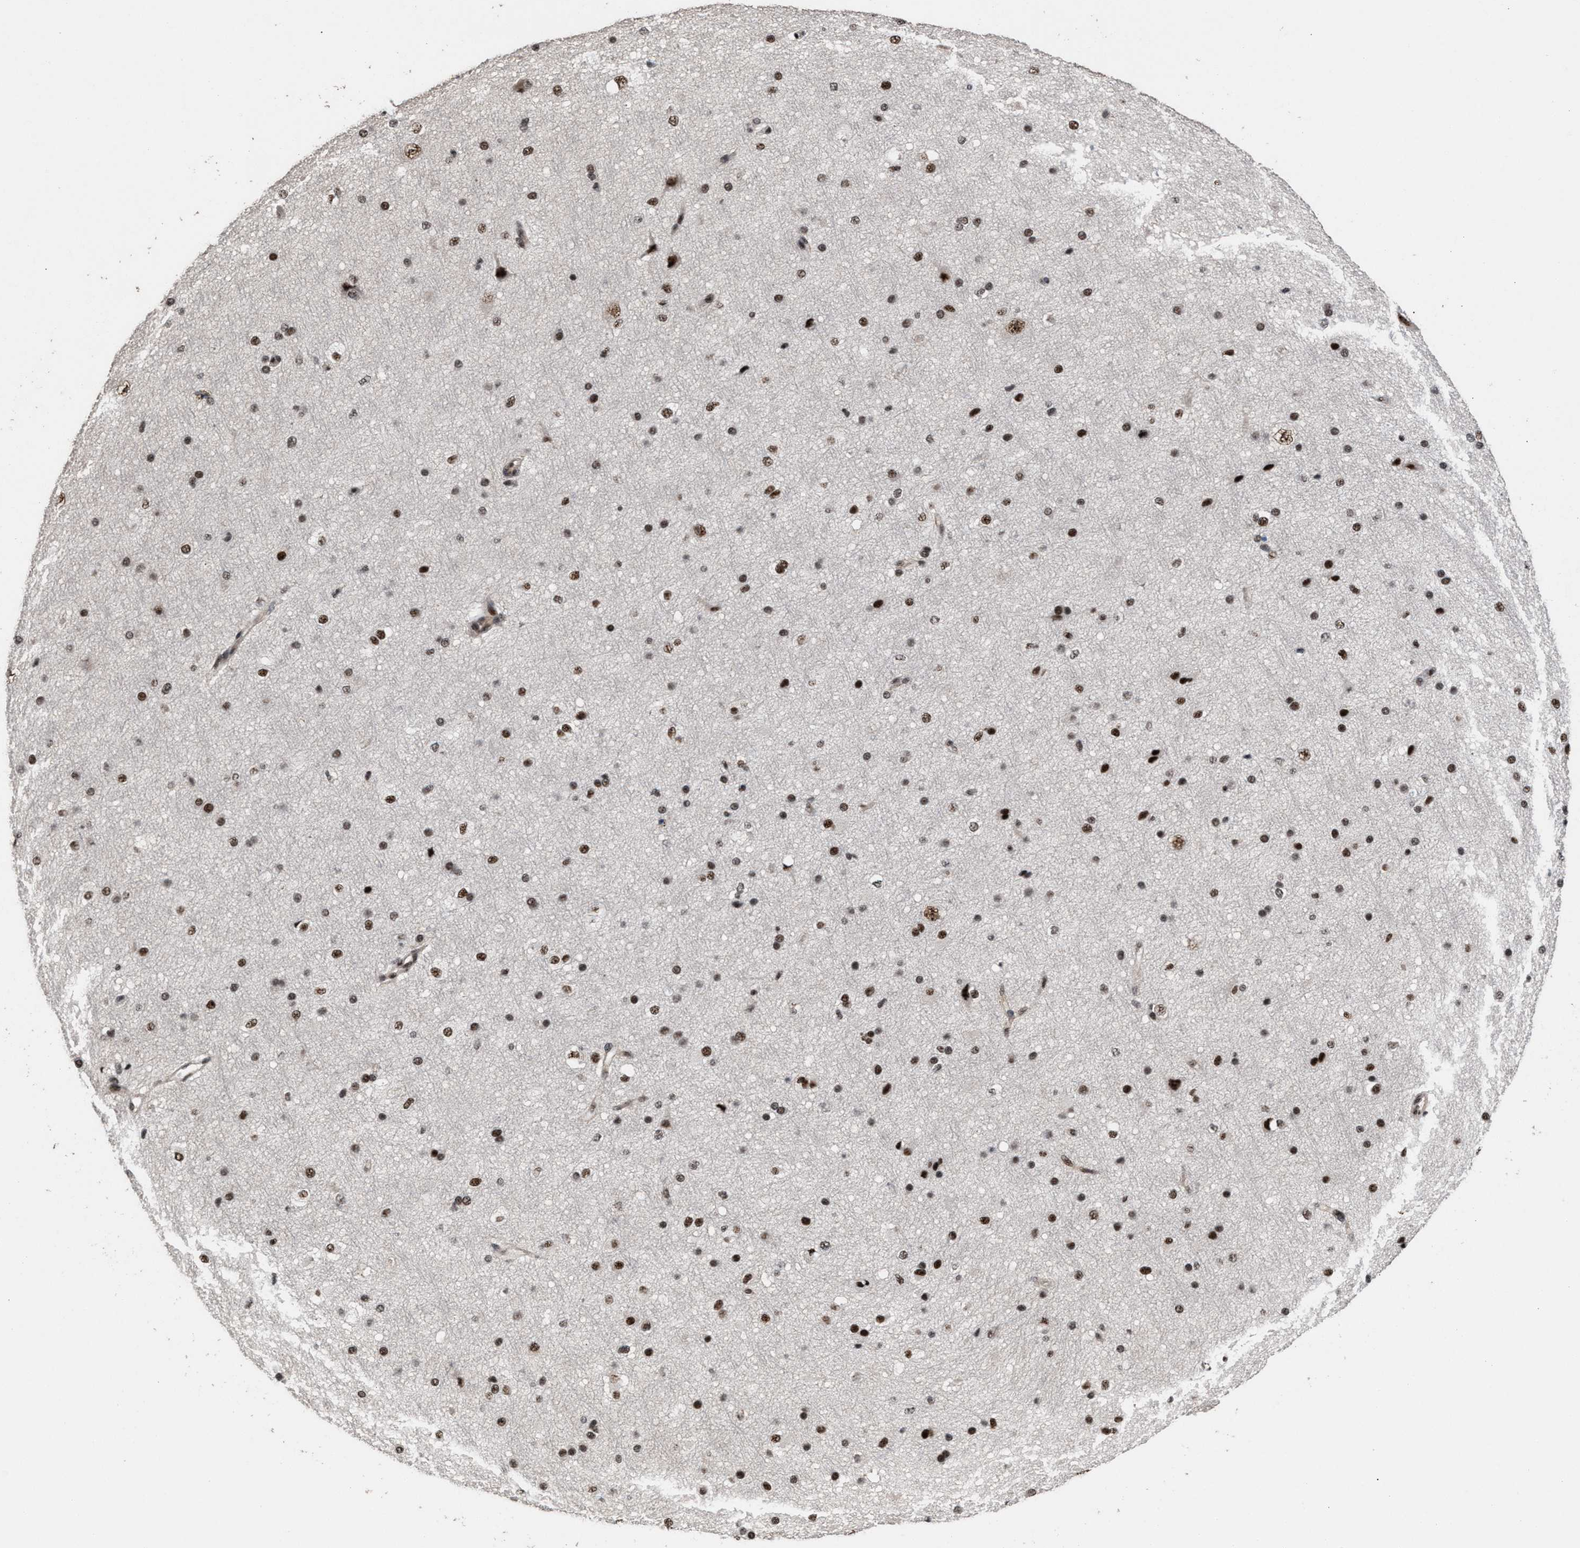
{"staining": {"intensity": "weak", "quantity": ">75%", "location": "cytoplasmic/membranous"}, "tissue": "cerebral cortex", "cell_type": "Endothelial cells", "image_type": "normal", "snomed": [{"axis": "morphology", "description": "Normal tissue, NOS"}, {"axis": "morphology", "description": "Developmental malformation"}, {"axis": "topography", "description": "Cerebral cortex"}], "caption": "An image of cerebral cortex stained for a protein exhibits weak cytoplasmic/membranous brown staining in endothelial cells.", "gene": "EIF4A3", "patient": {"sex": "female", "age": 30}}